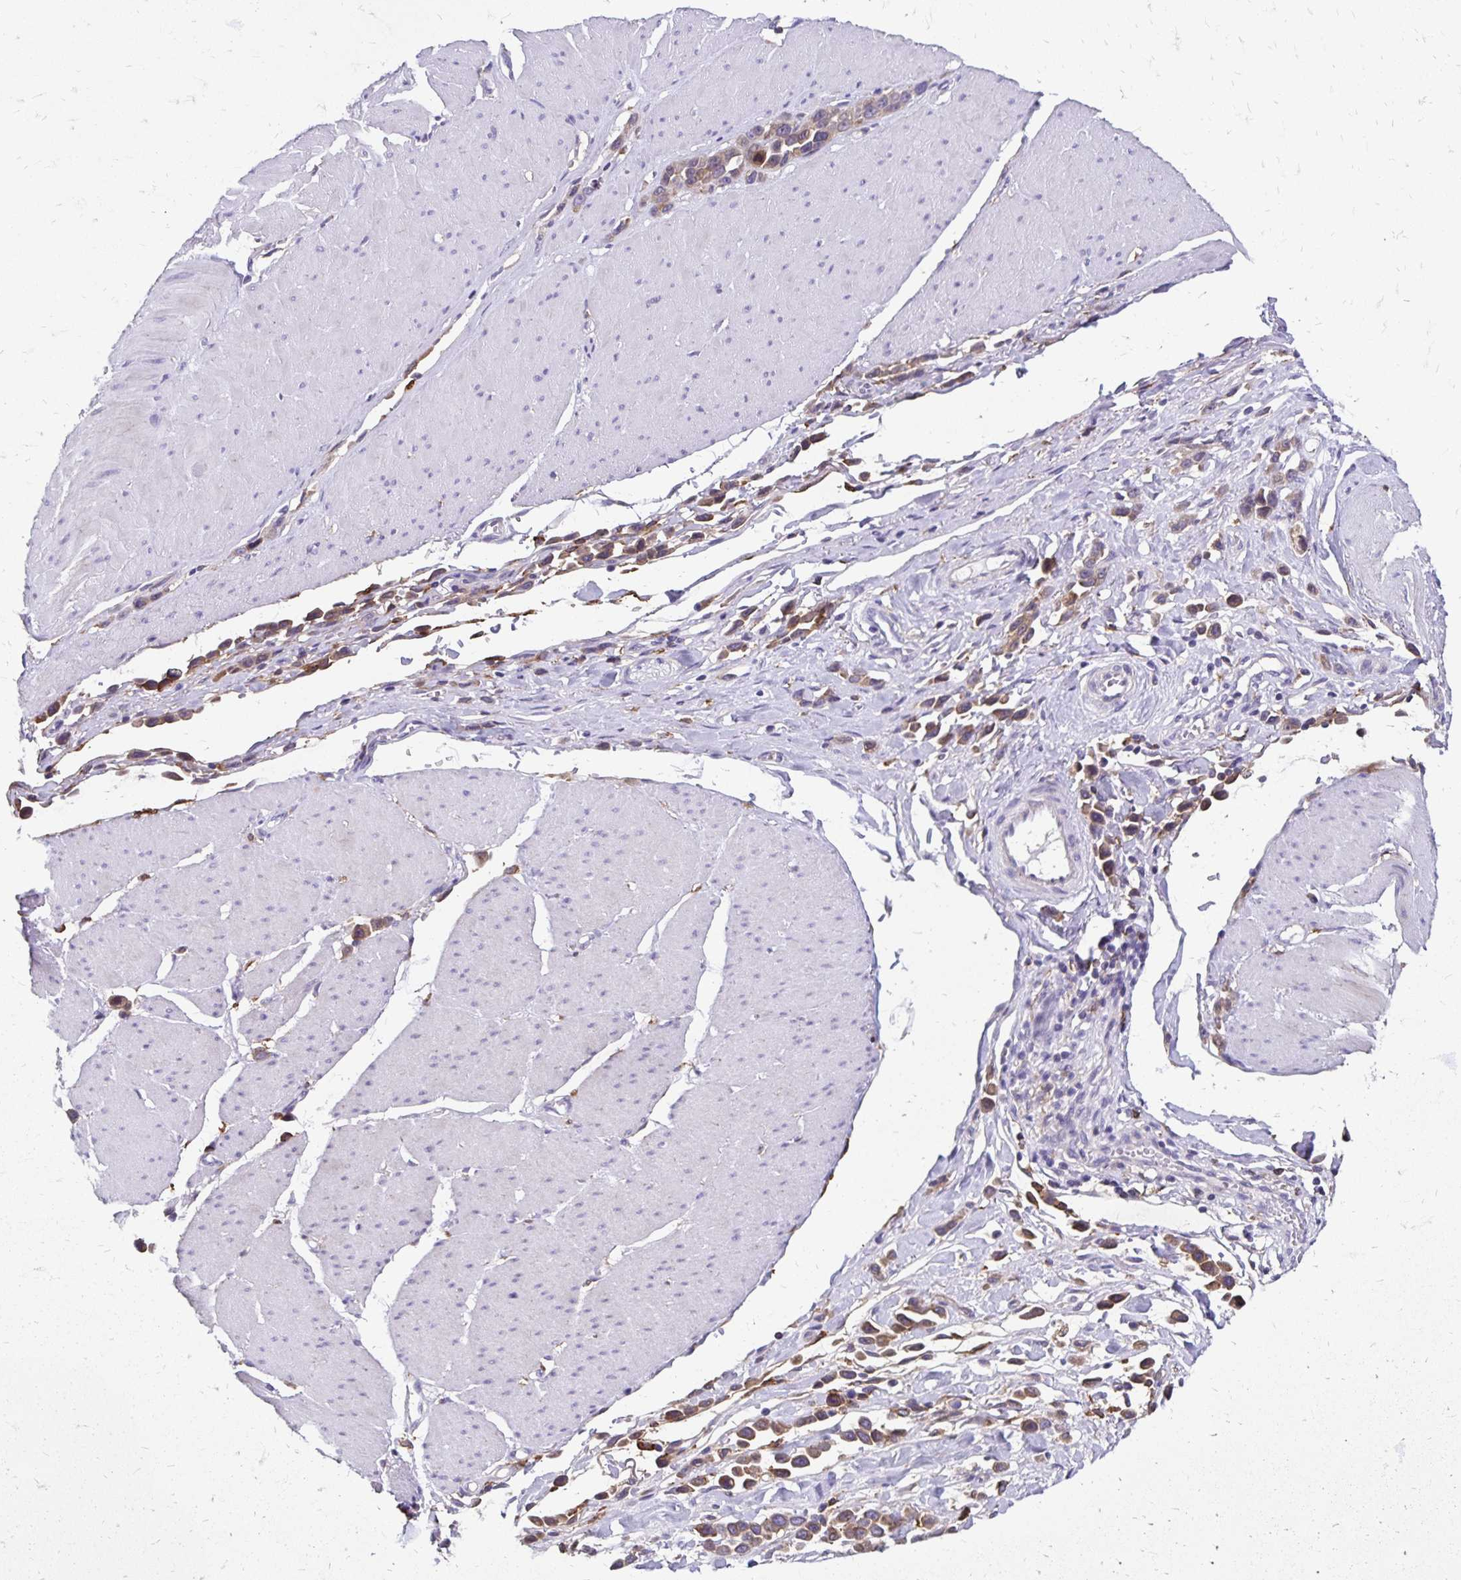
{"staining": {"intensity": "moderate", "quantity": ">75%", "location": "cytoplasmic/membranous"}, "tissue": "stomach cancer", "cell_type": "Tumor cells", "image_type": "cancer", "snomed": [{"axis": "morphology", "description": "Adenocarcinoma, NOS"}, {"axis": "topography", "description": "Stomach"}], "caption": "Tumor cells reveal moderate cytoplasmic/membranous expression in about >75% of cells in stomach adenocarcinoma.", "gene": "TNS3", "patient": {"sex": "male", "age": 47}}